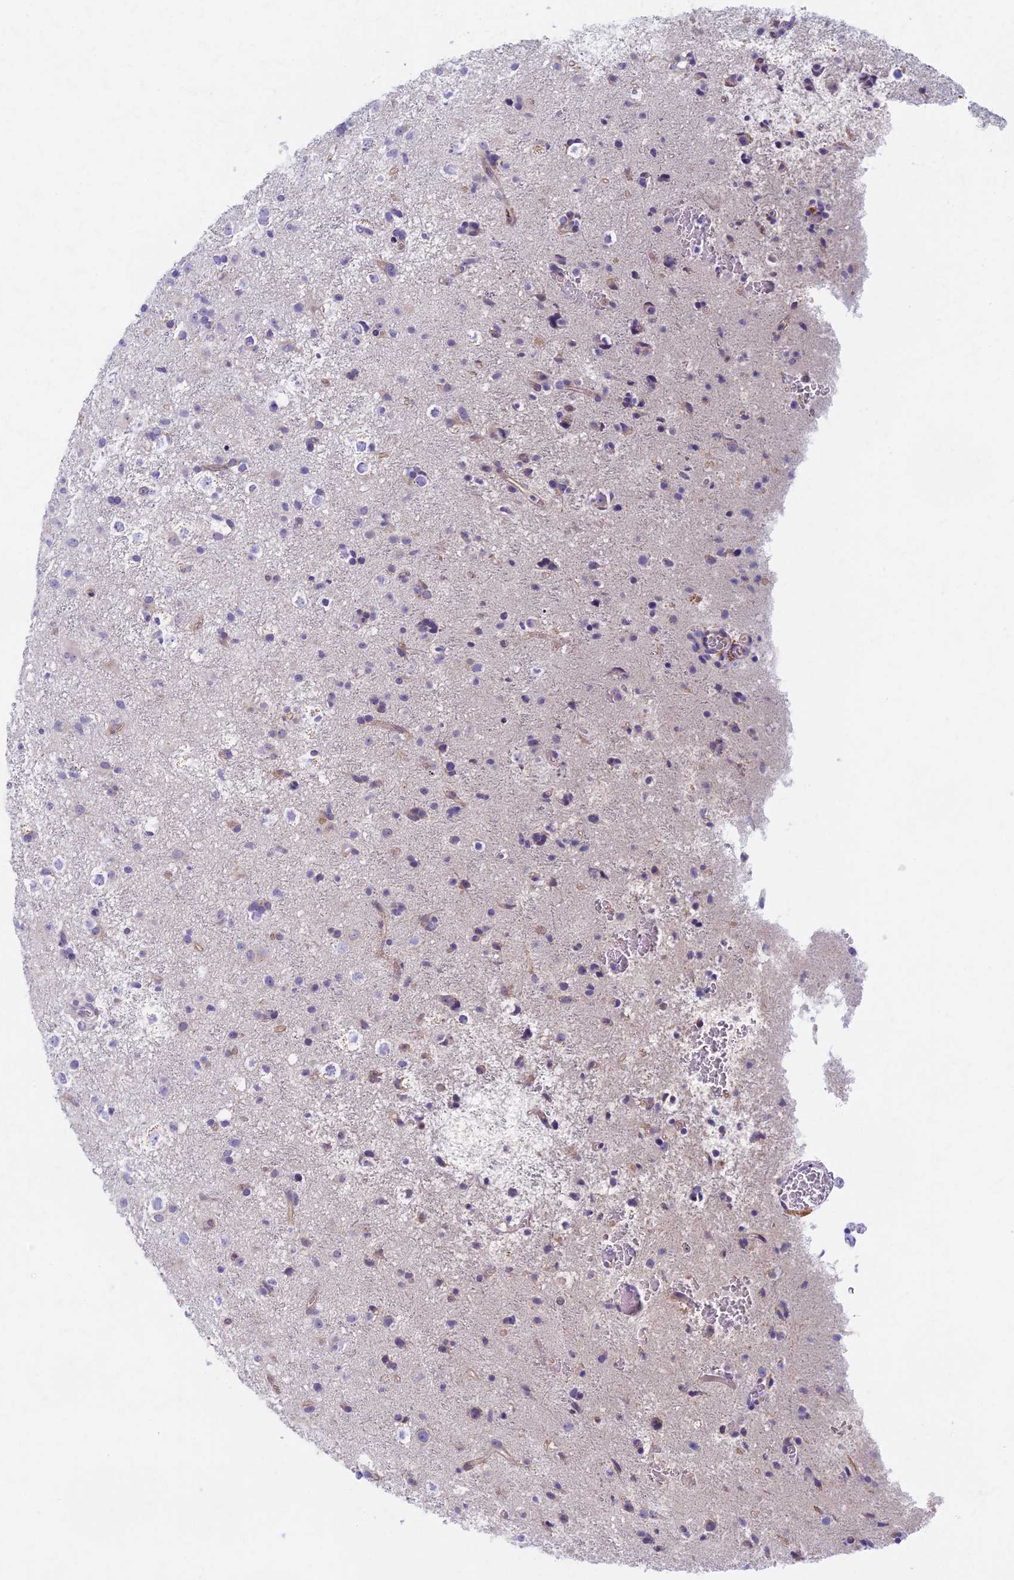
{"staining": {"intensity": "weak", "quantity": "<25%", "location": "cytoplasmic/membranous"}, "tissue": "glioma", "cell_type": "Tumor cells", "image_type": "cancer", "snomed": [{"axis": "morphology", "description": "Glioma, malignant, Low grade"}, {"axis": "topography", "description": "Brain"}], "caption": "Glioma was stained to show a protein in brown. There is no significant staining in tumor cells.", "gene": "AP4E1", "patient": {"sex": "male", "age": 65}}